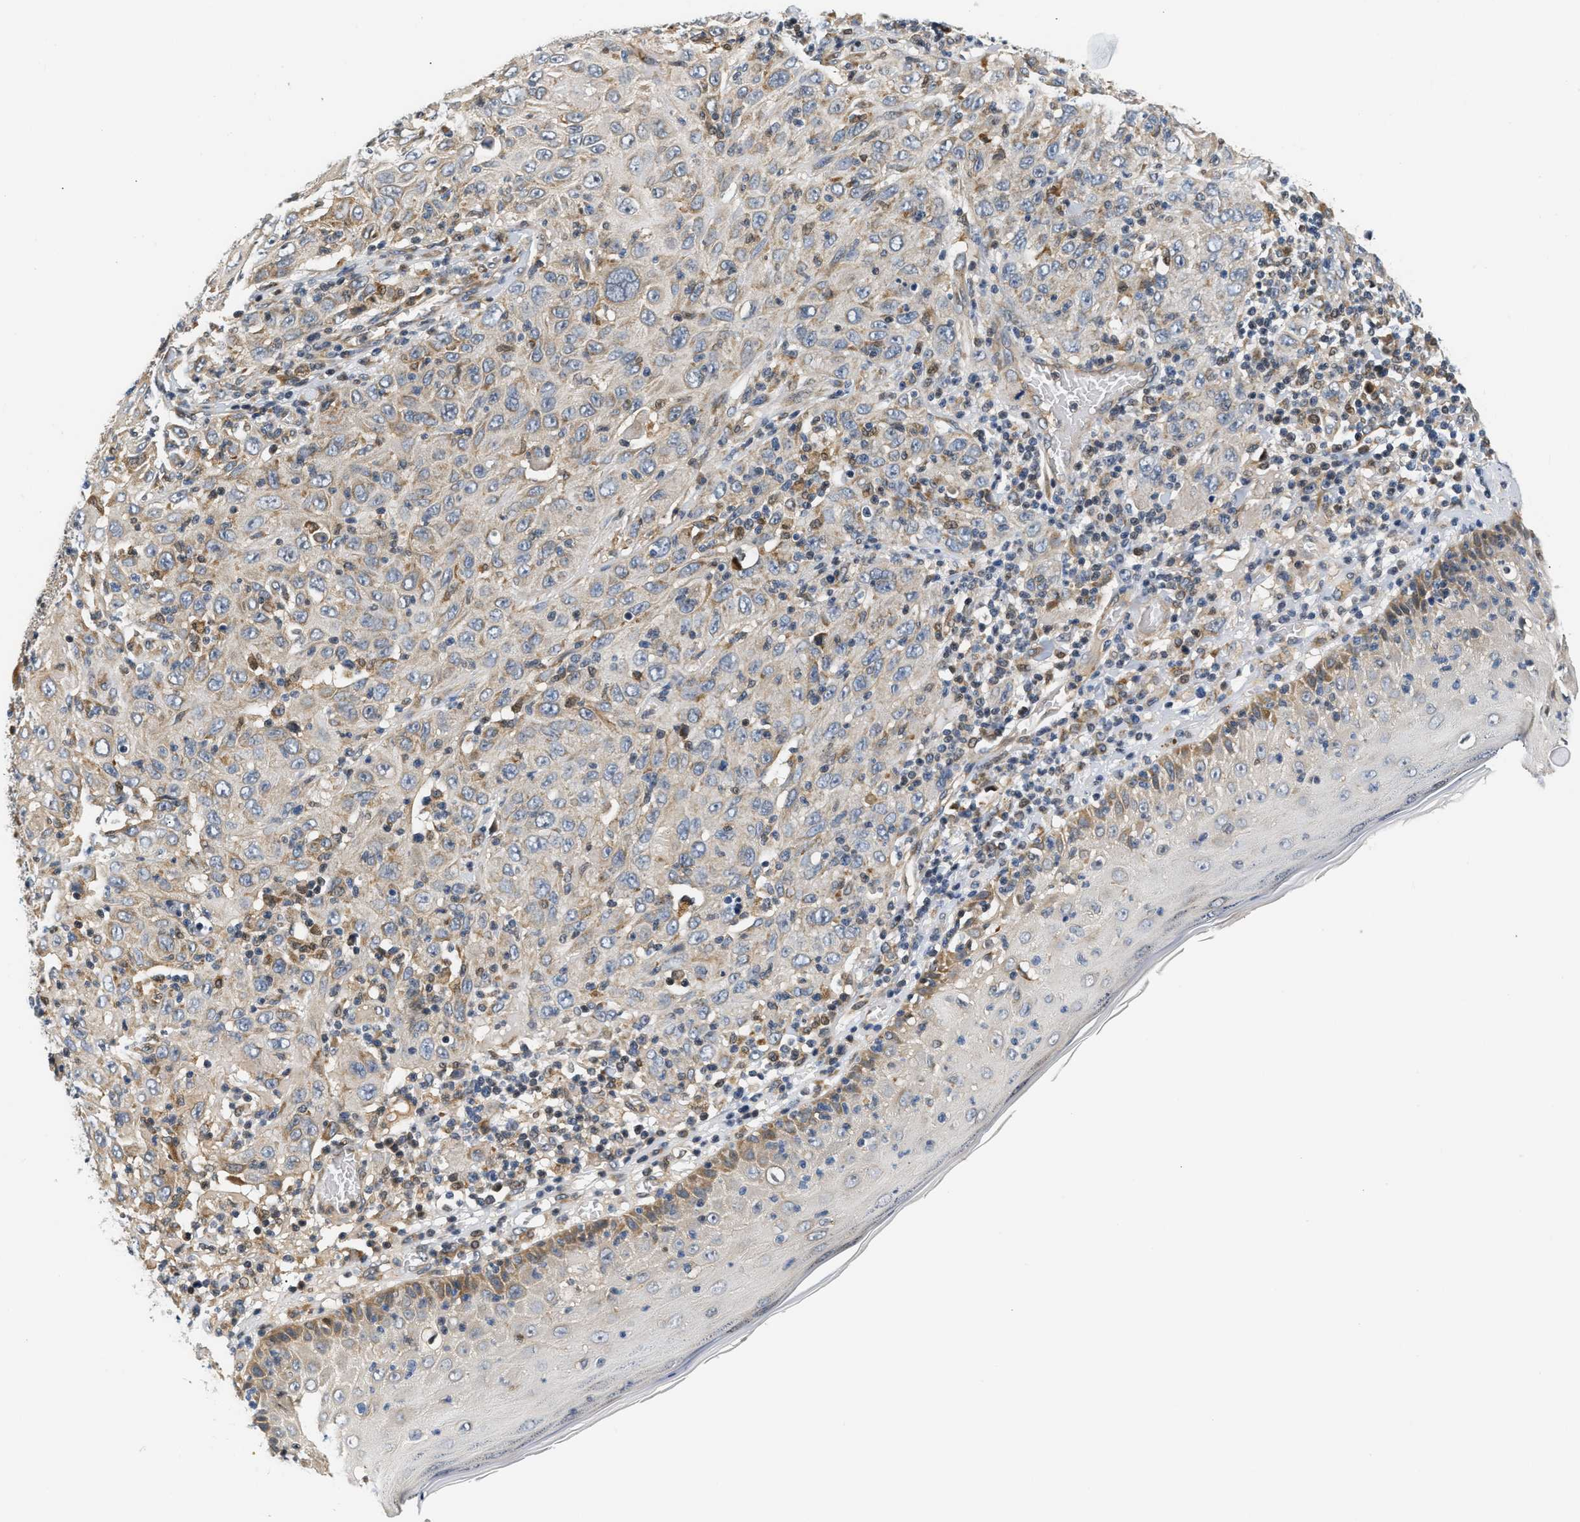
{"staining": {"intensity": "weak", "quantity": "25%-75%", "location": "cytoplasmic/membranous"}, "tissue": "skin cancer", "cell_type": "Tumor cells", "image_type": "cancer", "snomed": [{"axis": "morphology", "description": "Squamous cell carcinoma, NOS"}, {"axis": "topography", "description": "Skin"}], "caption": "Tumor cells exhibit weak cytoplasmic/membranous staining in approximately 25%-75% of cells in skin cancer (squamous cell carcinoma).", "gene": "TNIP2", "patient": {"sex": "female", "age": 88}}